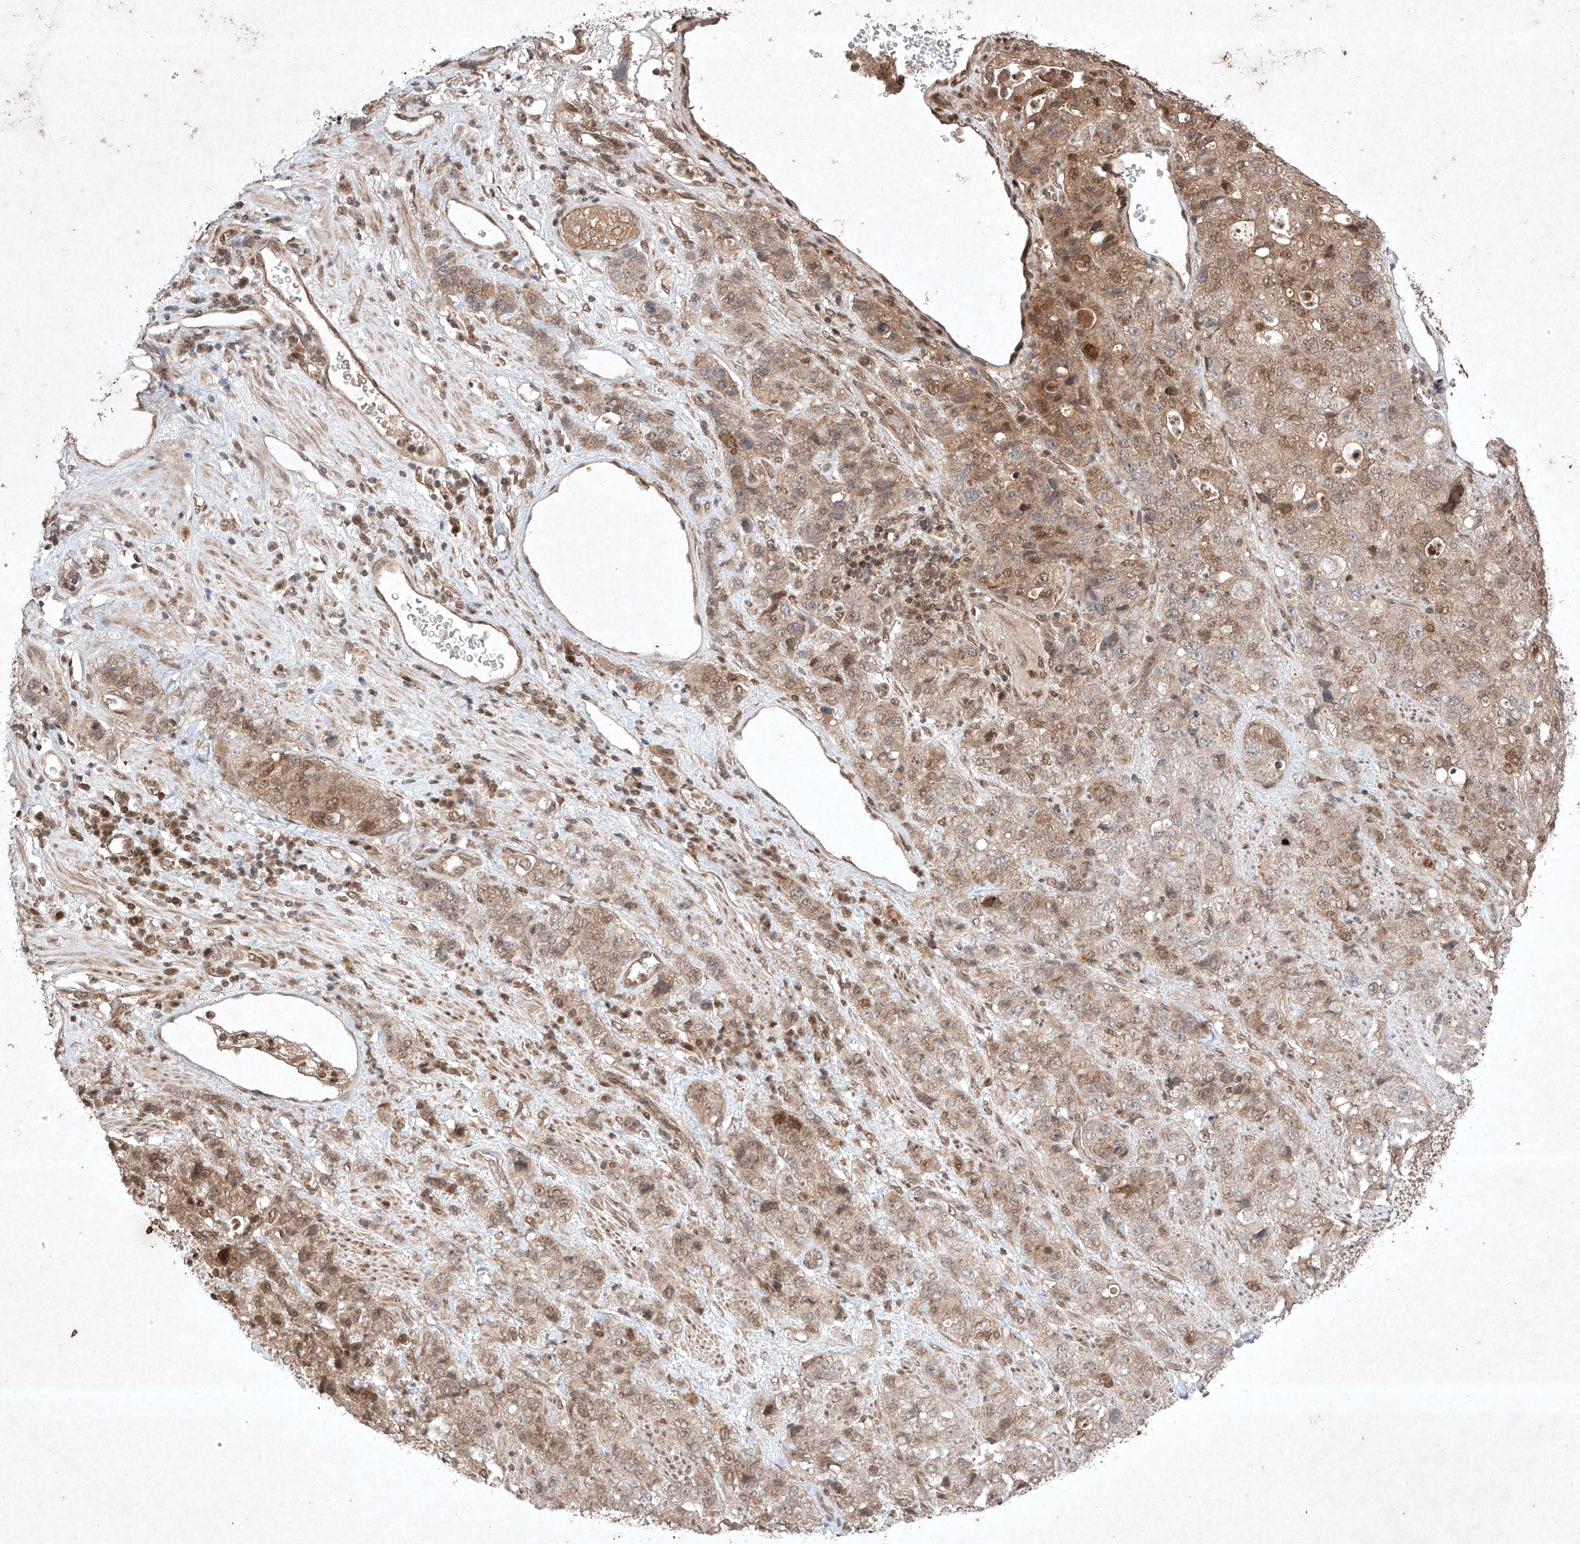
{"staining": {"intensity": "moderate", "quantity": "25%-75%", "location": "cytoplasmic/membranous,nuclear"}, "tissue": "stomach cancer", "cell_type": "Tumor cells", "image_type": "cancer", "snomed": [{"axis": "morphology", "description": "Adenocarcinoma, NOS"}, {"axis": "topography", "description": "Stomach"}], "caption": "Stomach adenocarcinoma stained with a protein marker reveals moderate staining in tumor cells.", "gene": "RNF31", "patient": {"sex": "male", "age": 48}}